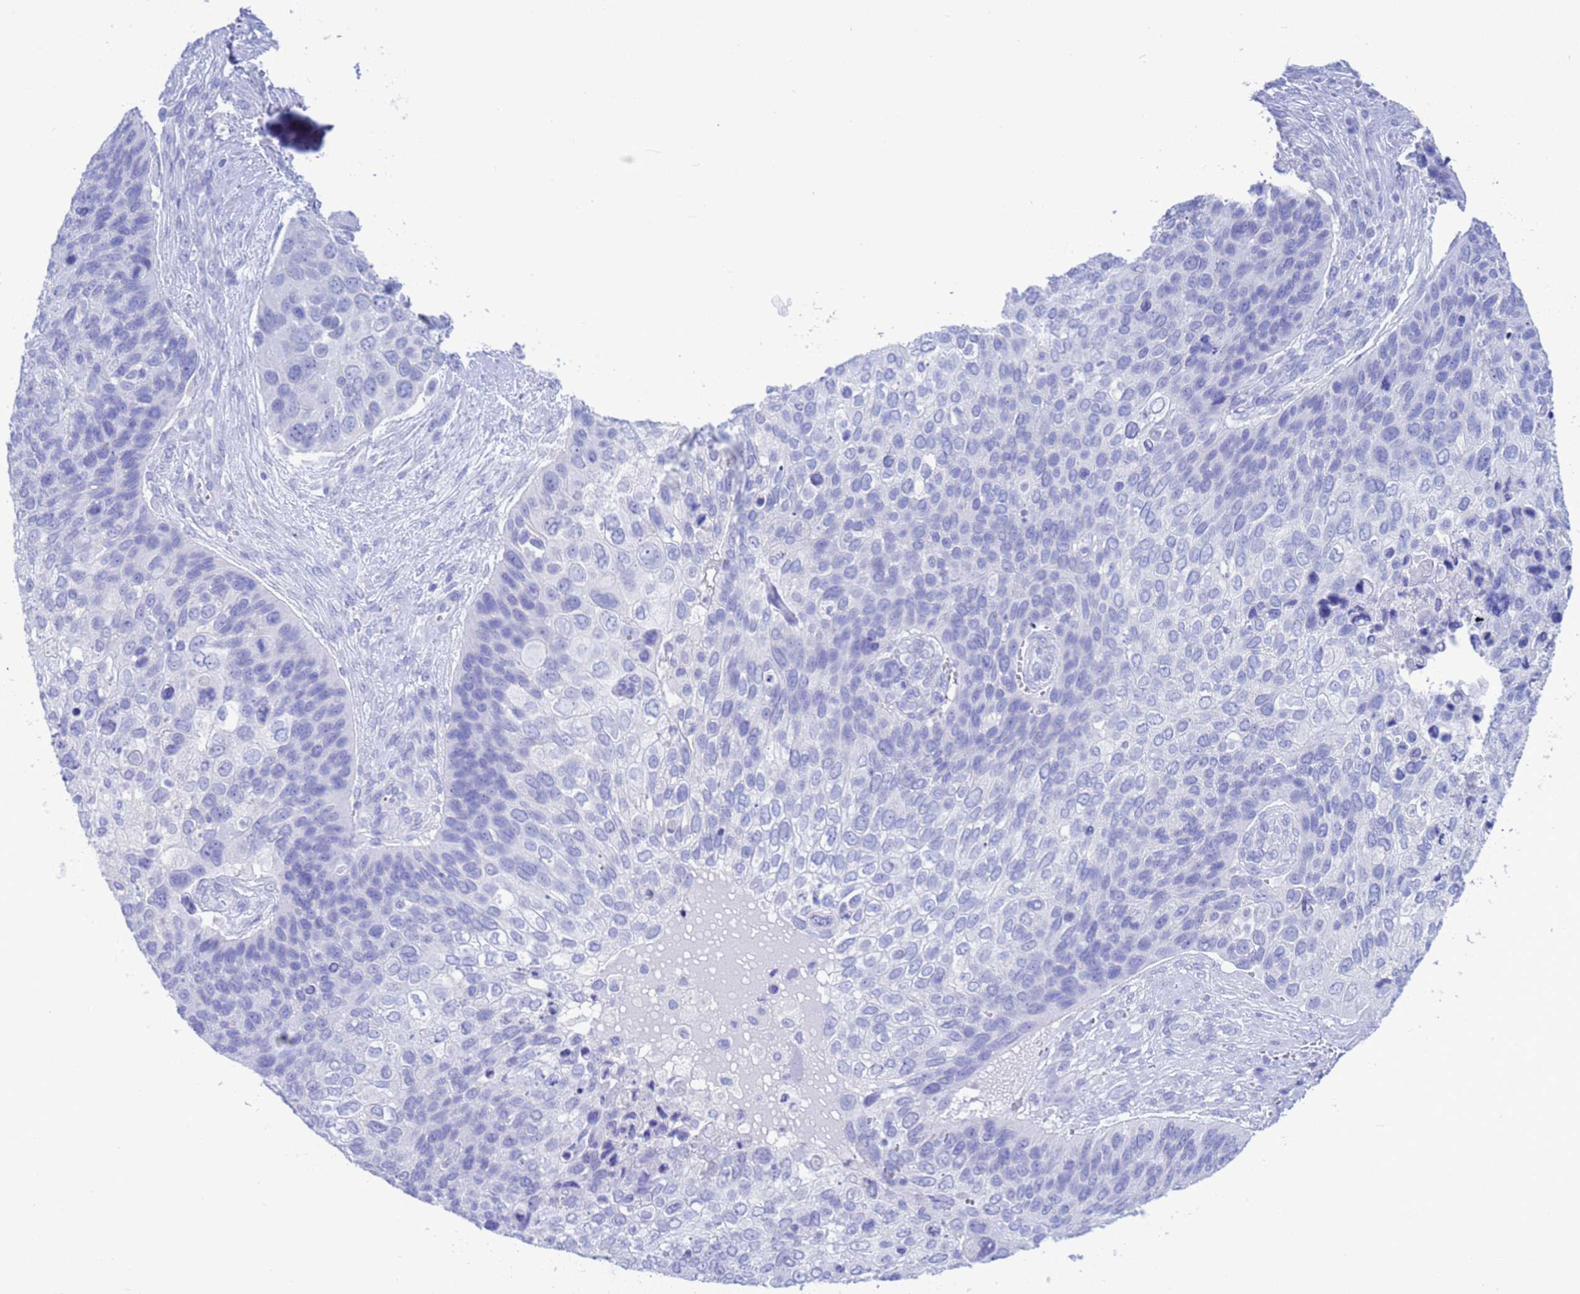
{"staining": {"intensity": "negative", "quantity": "none", "location": "none"}, "tissue": "skin cancer", "cell_type": "Tumor cells", "image_type": "cancer", "snomed": [{"axis": "morphology", "description": "Basal cell carcinoma"}, {"axis": "topography", "description": "Skin"}], "caption": "Immunohistochemistry micrograph of neoplastic tissue: human basal cell carcinoma (skin) stained with DAB (3,3'-diaminobenzidine) demonstrates no significant protein staining in tumor cells.", "gene": "GSTM1", "patient": {"sex": "female", "age": 74}}